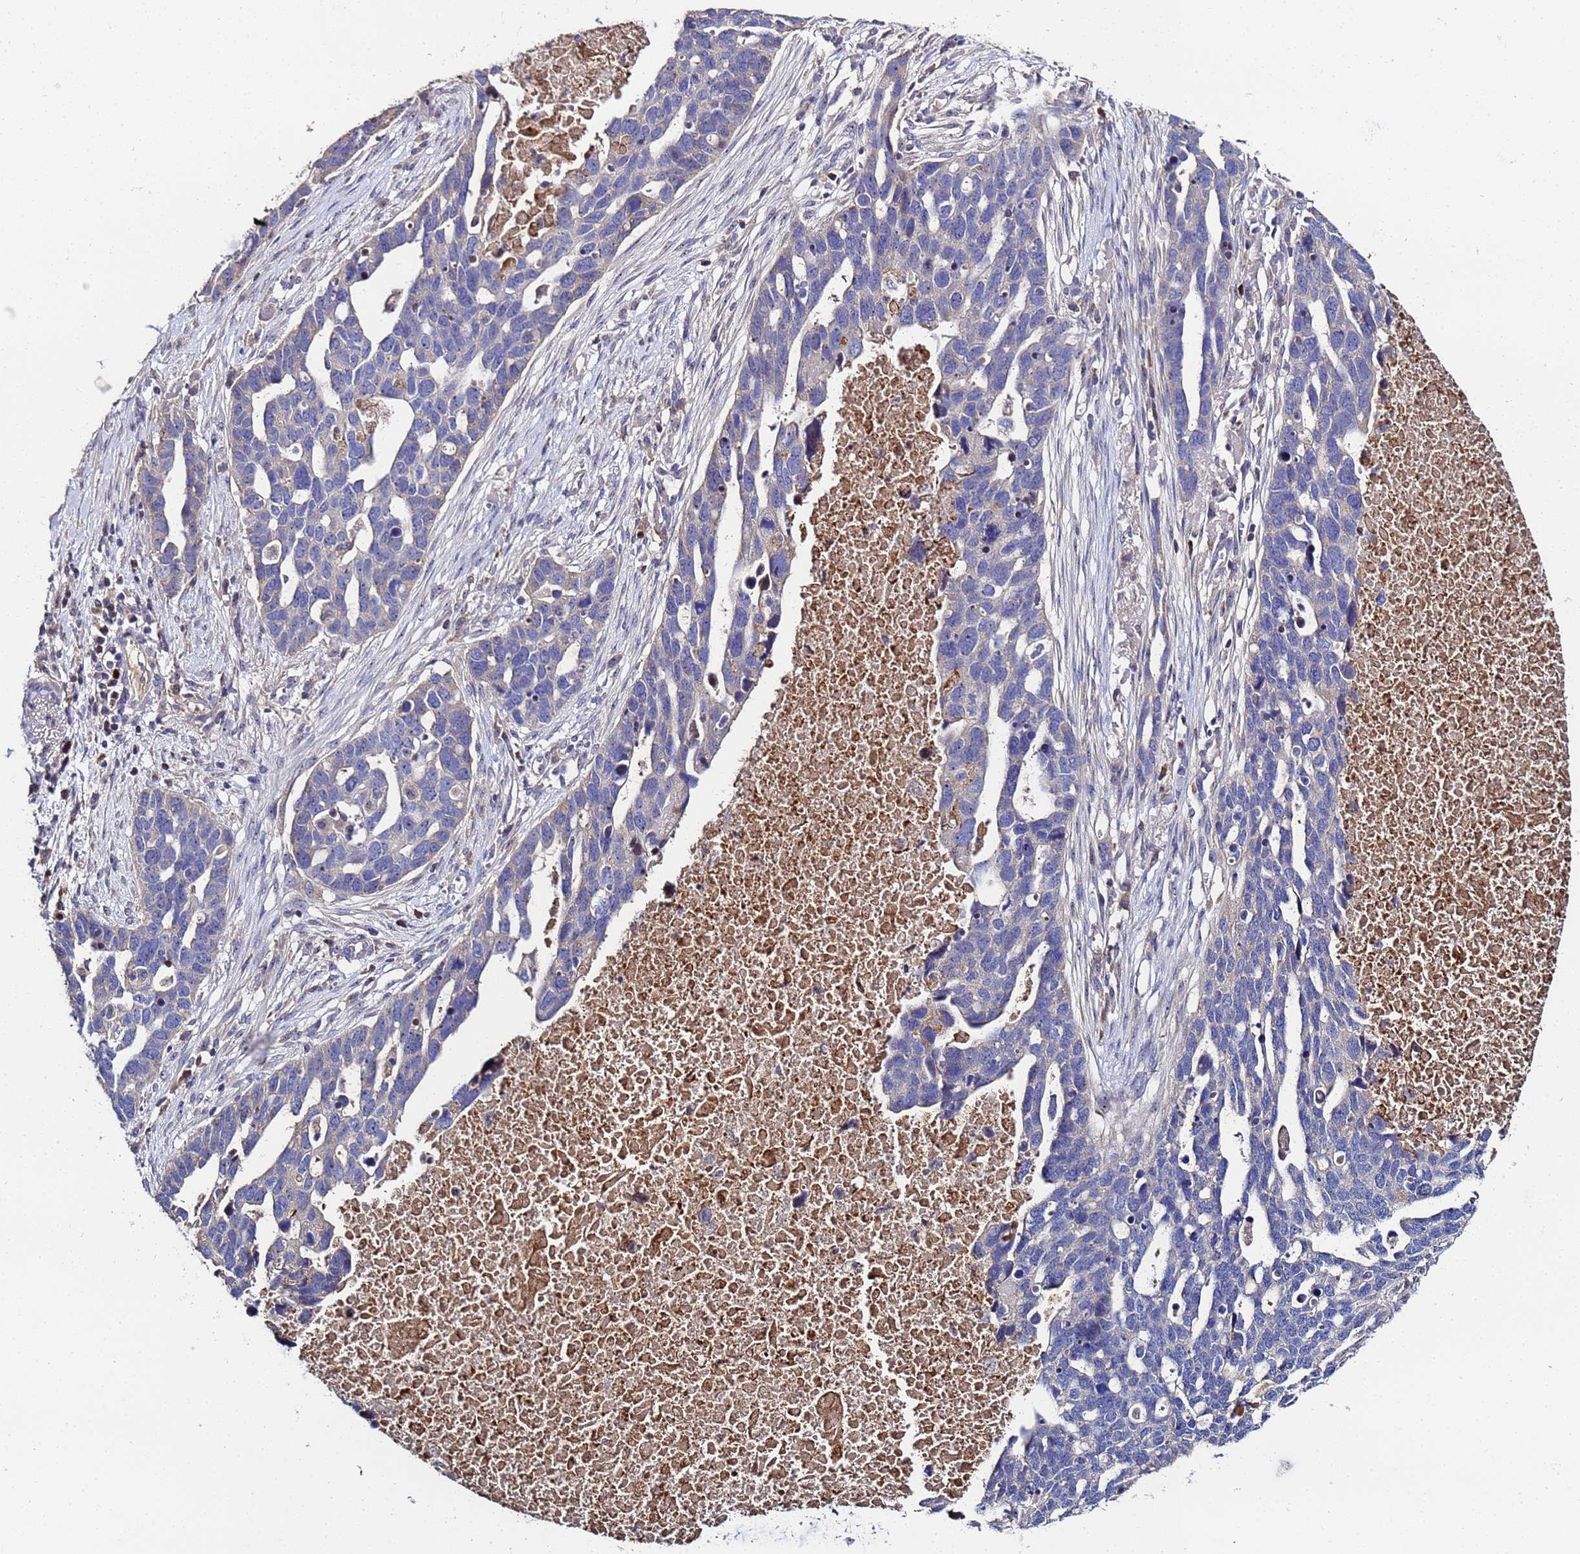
{"staining": {"intensity": "negative", "quantity": "none", "location": "none"}, "tissue": "ovarian cancer", "cell_type": "Tumor cells", "image_type": "cancer", "snomed": [{"axis": "morphology", "description": "Cystadenocarcinoma, serous, NOS"}, {"axis": "topography", "description": "Ovary"}], "caption": "IHC image of neoplastic tissue: serous cystadenocarcinoma (ovarian) stained with DAB (3,3'-diaminobenzidine) reveals no significant protein expression in tumor cells.", "gene": "TCP10L", "patient": {"sex": "female", "age": 54}}